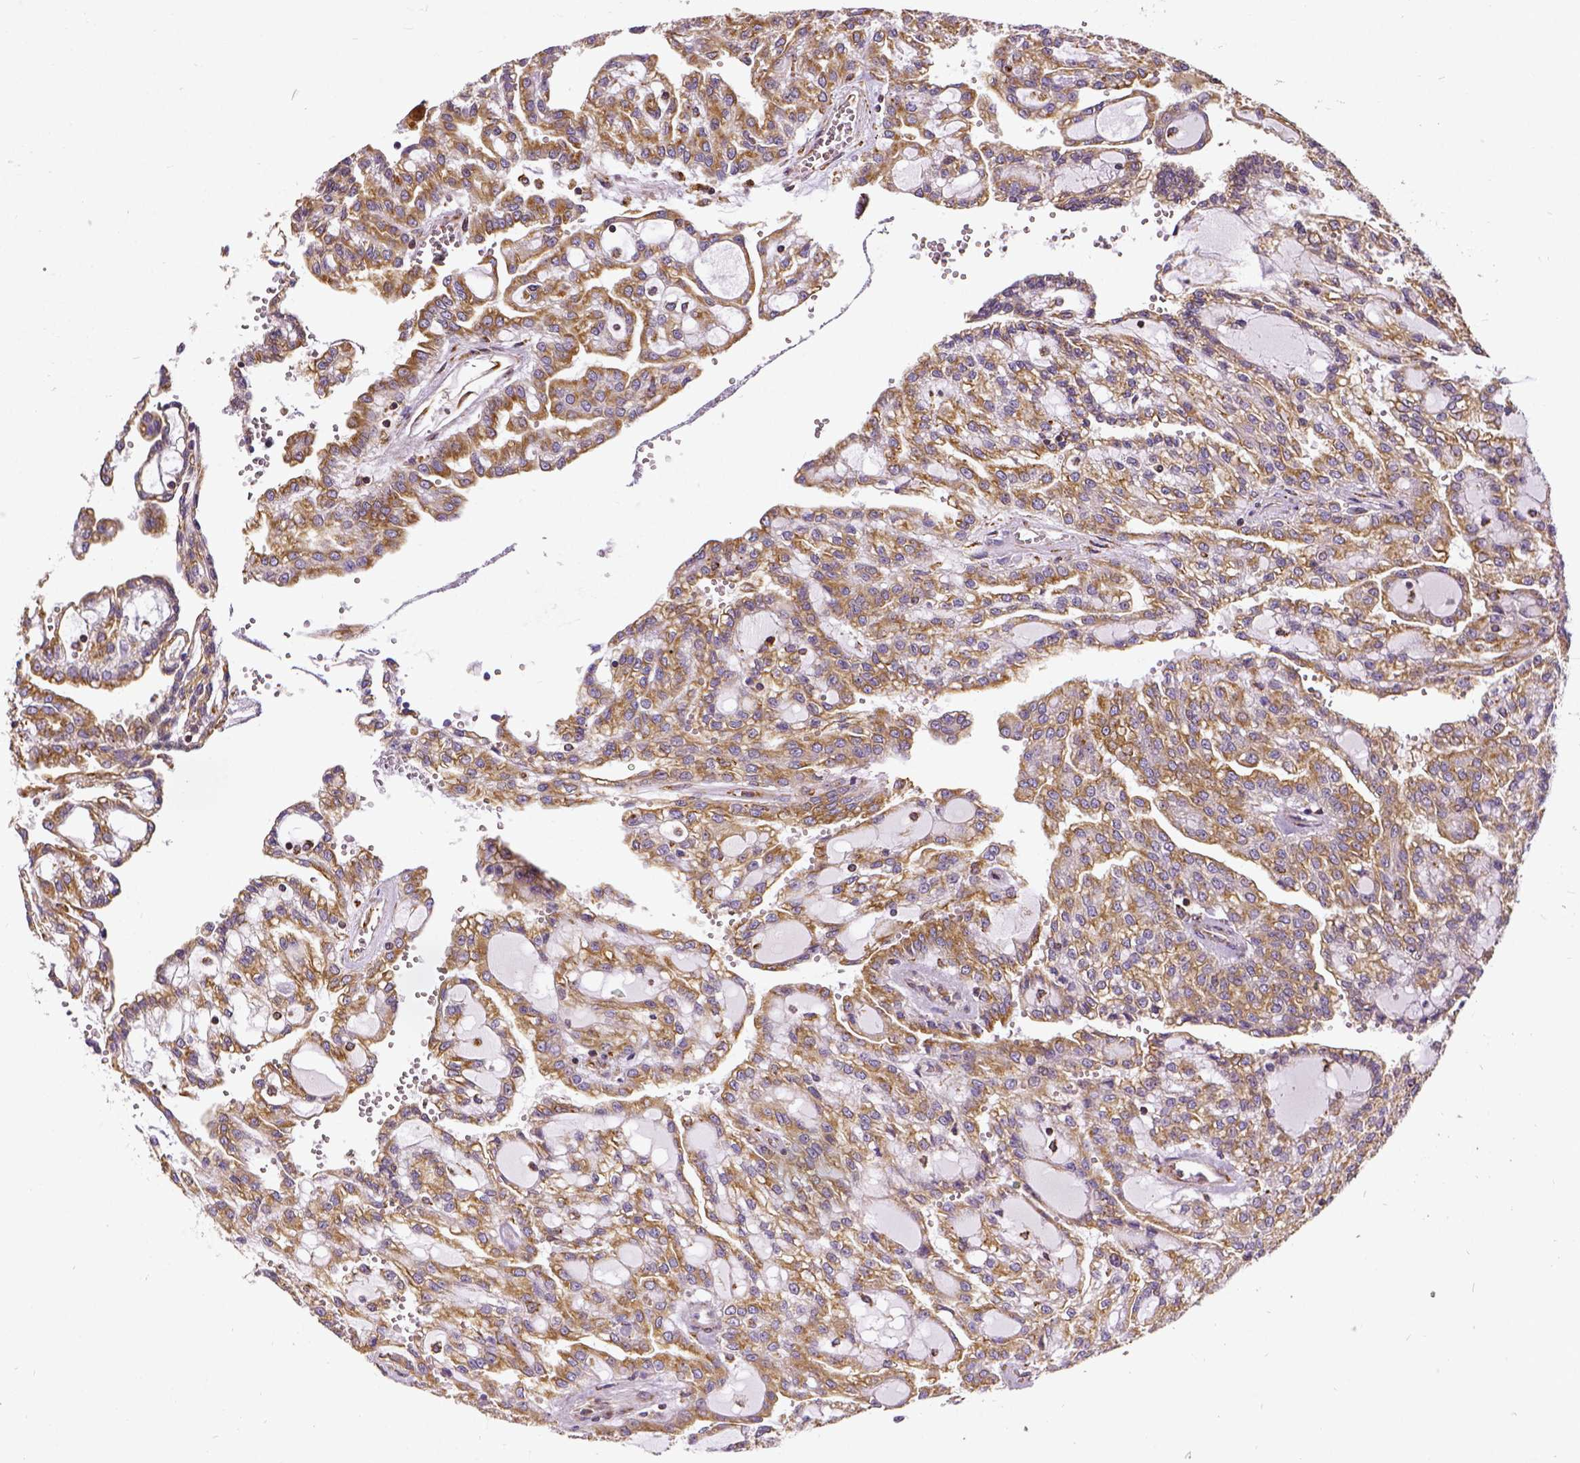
{"staining": {"intensity": "moderate", "quantity": ">75%", "location": "cytoplasmic/membranous"}, "tissue": "renal cancer", "cell_type": "Tumor cells", "image_type": "cancer", "snomed": [{"axis": "morphology", "description": "Adenocarcinoma, NOS"}, {"axis": "topography", "description": "Kidney"}], "caption": "The image reveals a brown stain indicating the presence of a protein in the cytoplasmic/membranous of tumor cells in renal cancer (adenocarcinoma).", "gene": "MTDH", "patient": {"sex": "male", "age": 63}}